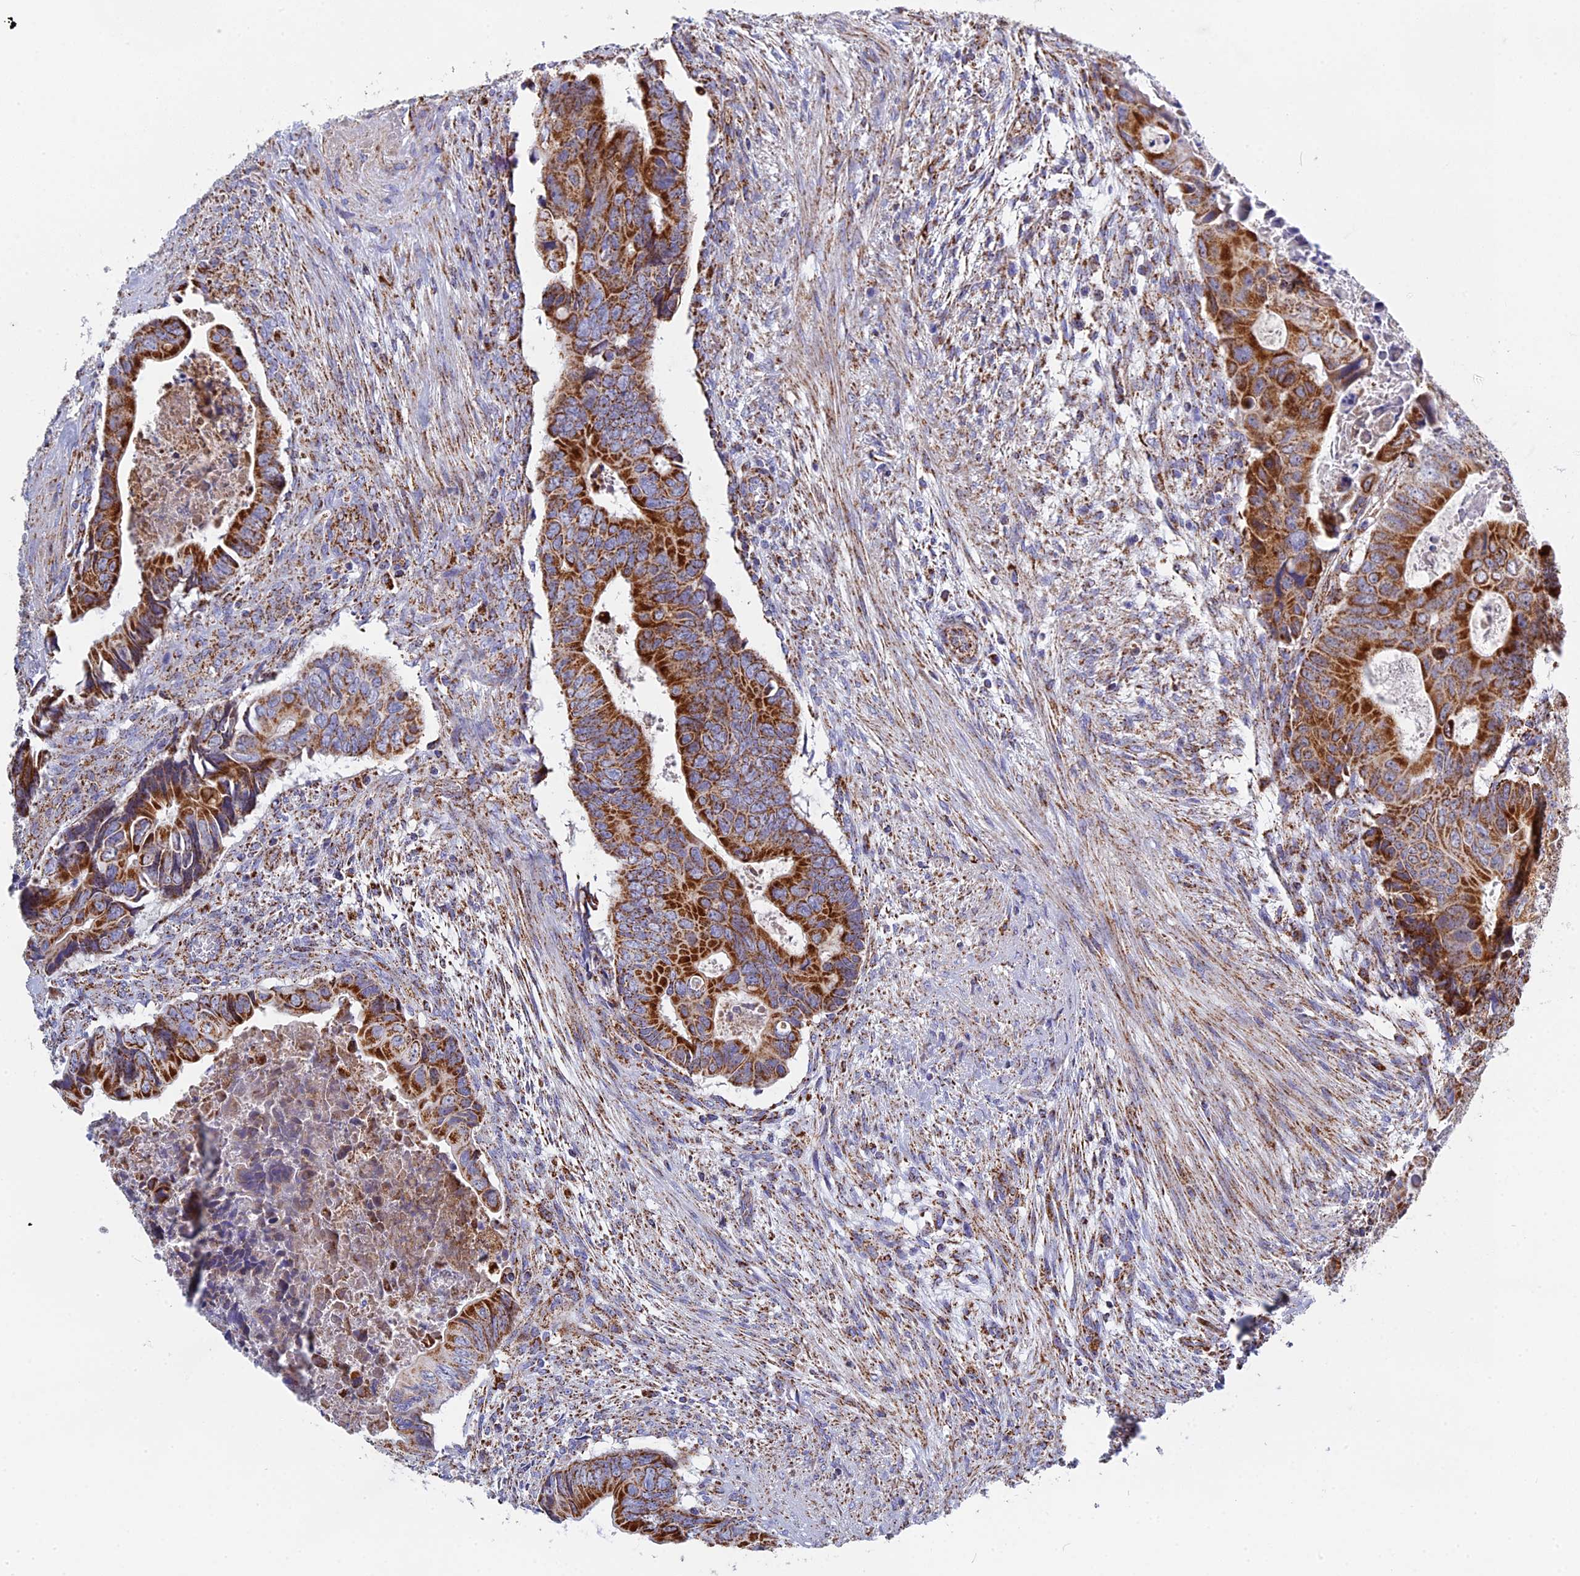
{"staining": {"intensity": "strong", "quantity": ">75%", "location": "cytoplasmic/membranous"}, "tissue": "colorectal cancer", "cell_type": "Tumor cells", "image_type": "cancer", "snomed": [{"axis": "morphology", "description": "Adenocarcinoma, NOS"}, {"axis": "topography", "description": "Rectum"}], "caption": "Immunohistochemistry (IHC) photomicrograph of neoplastic tissue: human colorectal cancer (adenocarcinoma) stained using IHC reveals high levels of strong protein expression localized specifically in the cytoplasmic/membranous of tumor cells, appearing as a cytoplasmic/membranous brown color.", "gene": "NDUFA5", "patient": {"sex": "female", "age": 78}}